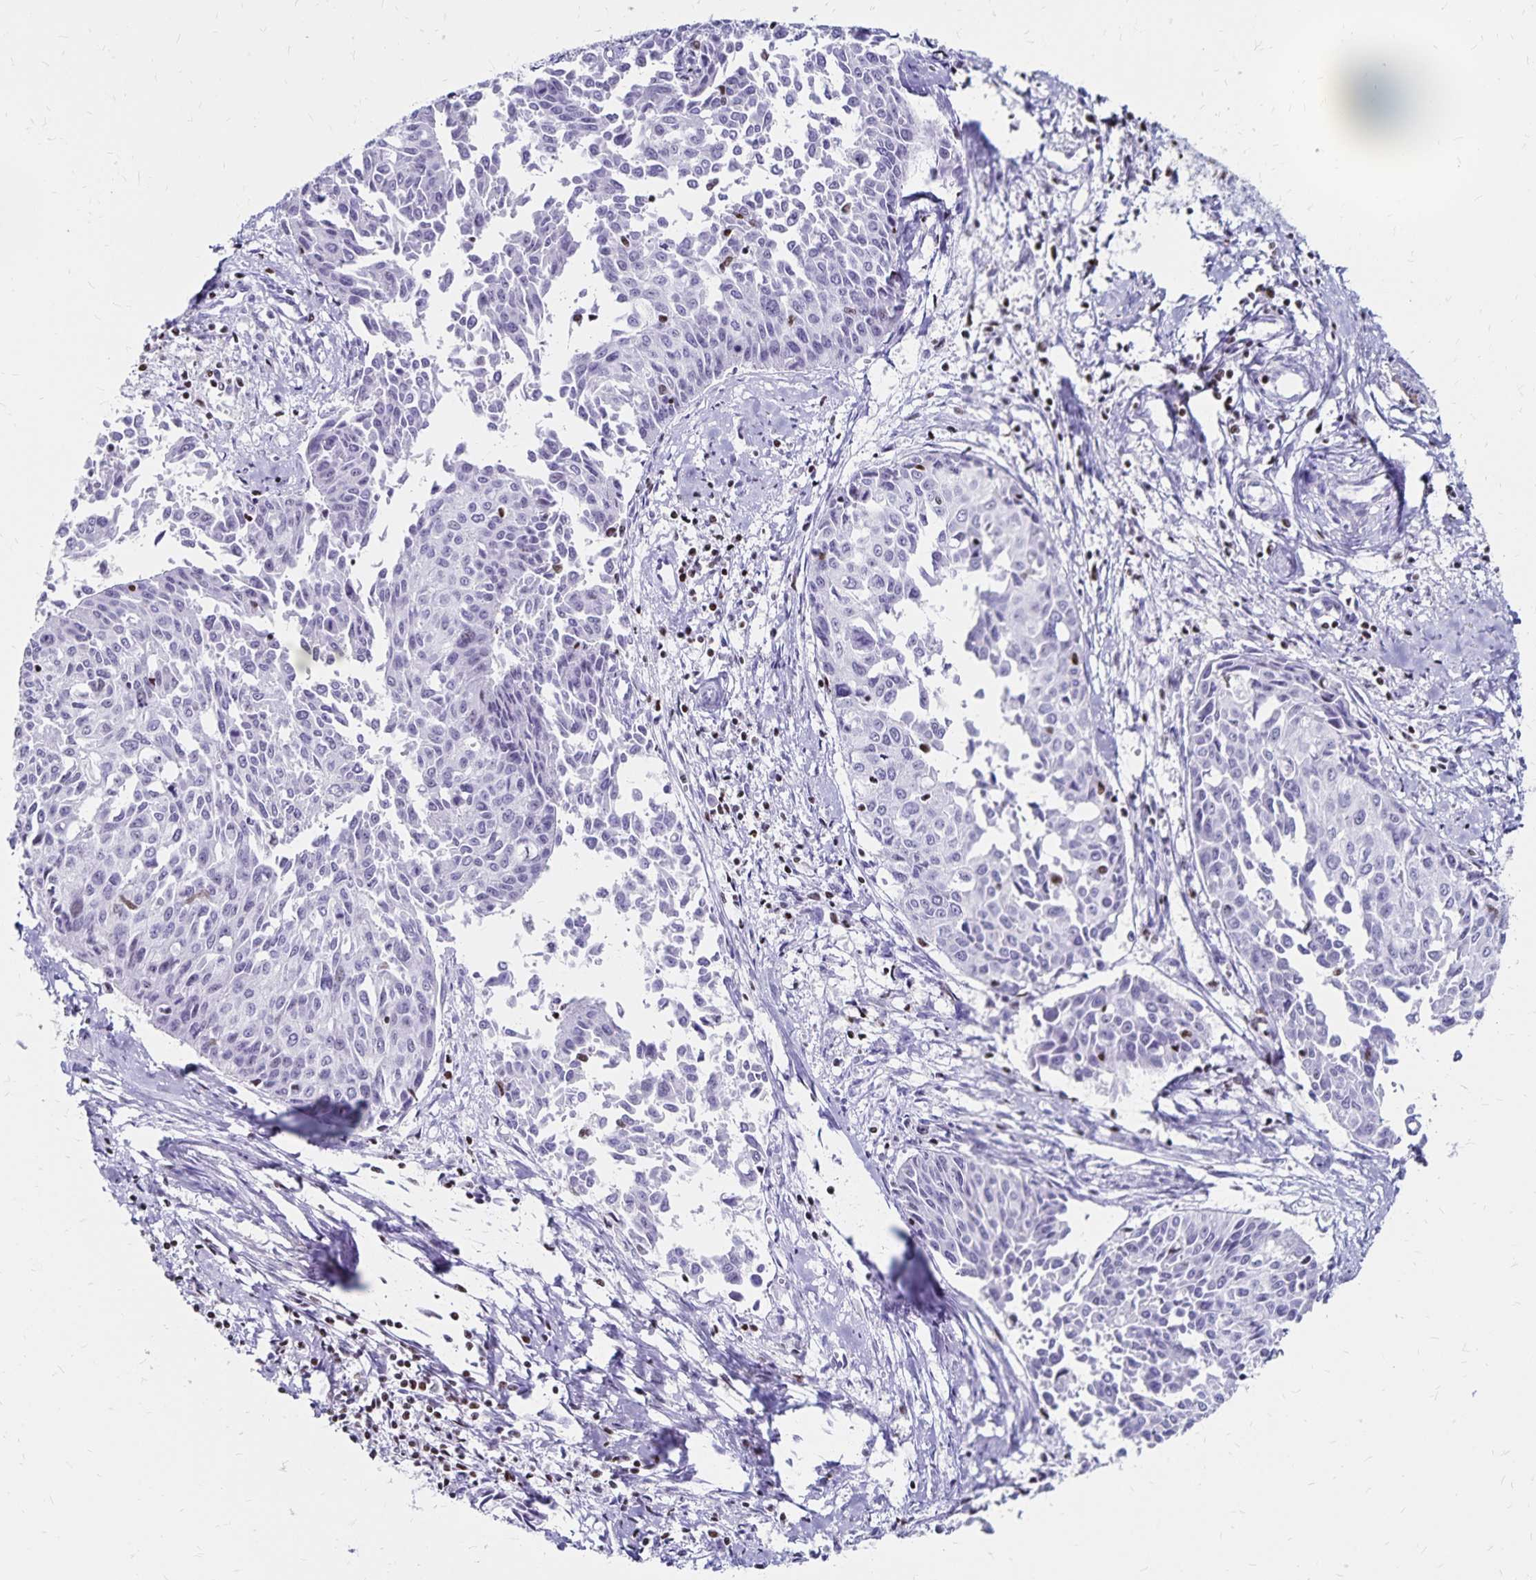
{"staining": {"intensity": "negative", "quantity": "none", "location": "none"}, "tissue": "cervical cancer", "cell_type": "Tumor cells", "image_type": "cancer", "snomed": [{"axis": "morphology", "description": "Squamous cell carcinoma, NOS"}, {"axis": "topography", "description": "Cervix"}], "caption": "Immunohistochemistry photomicrograph of human squamous cell carcinoma (cervical) stained for a protein (brown), which shows no staining in tumor cells.", "gene": "IKZF1", "patient": {"sex": "female", "age": 50}}